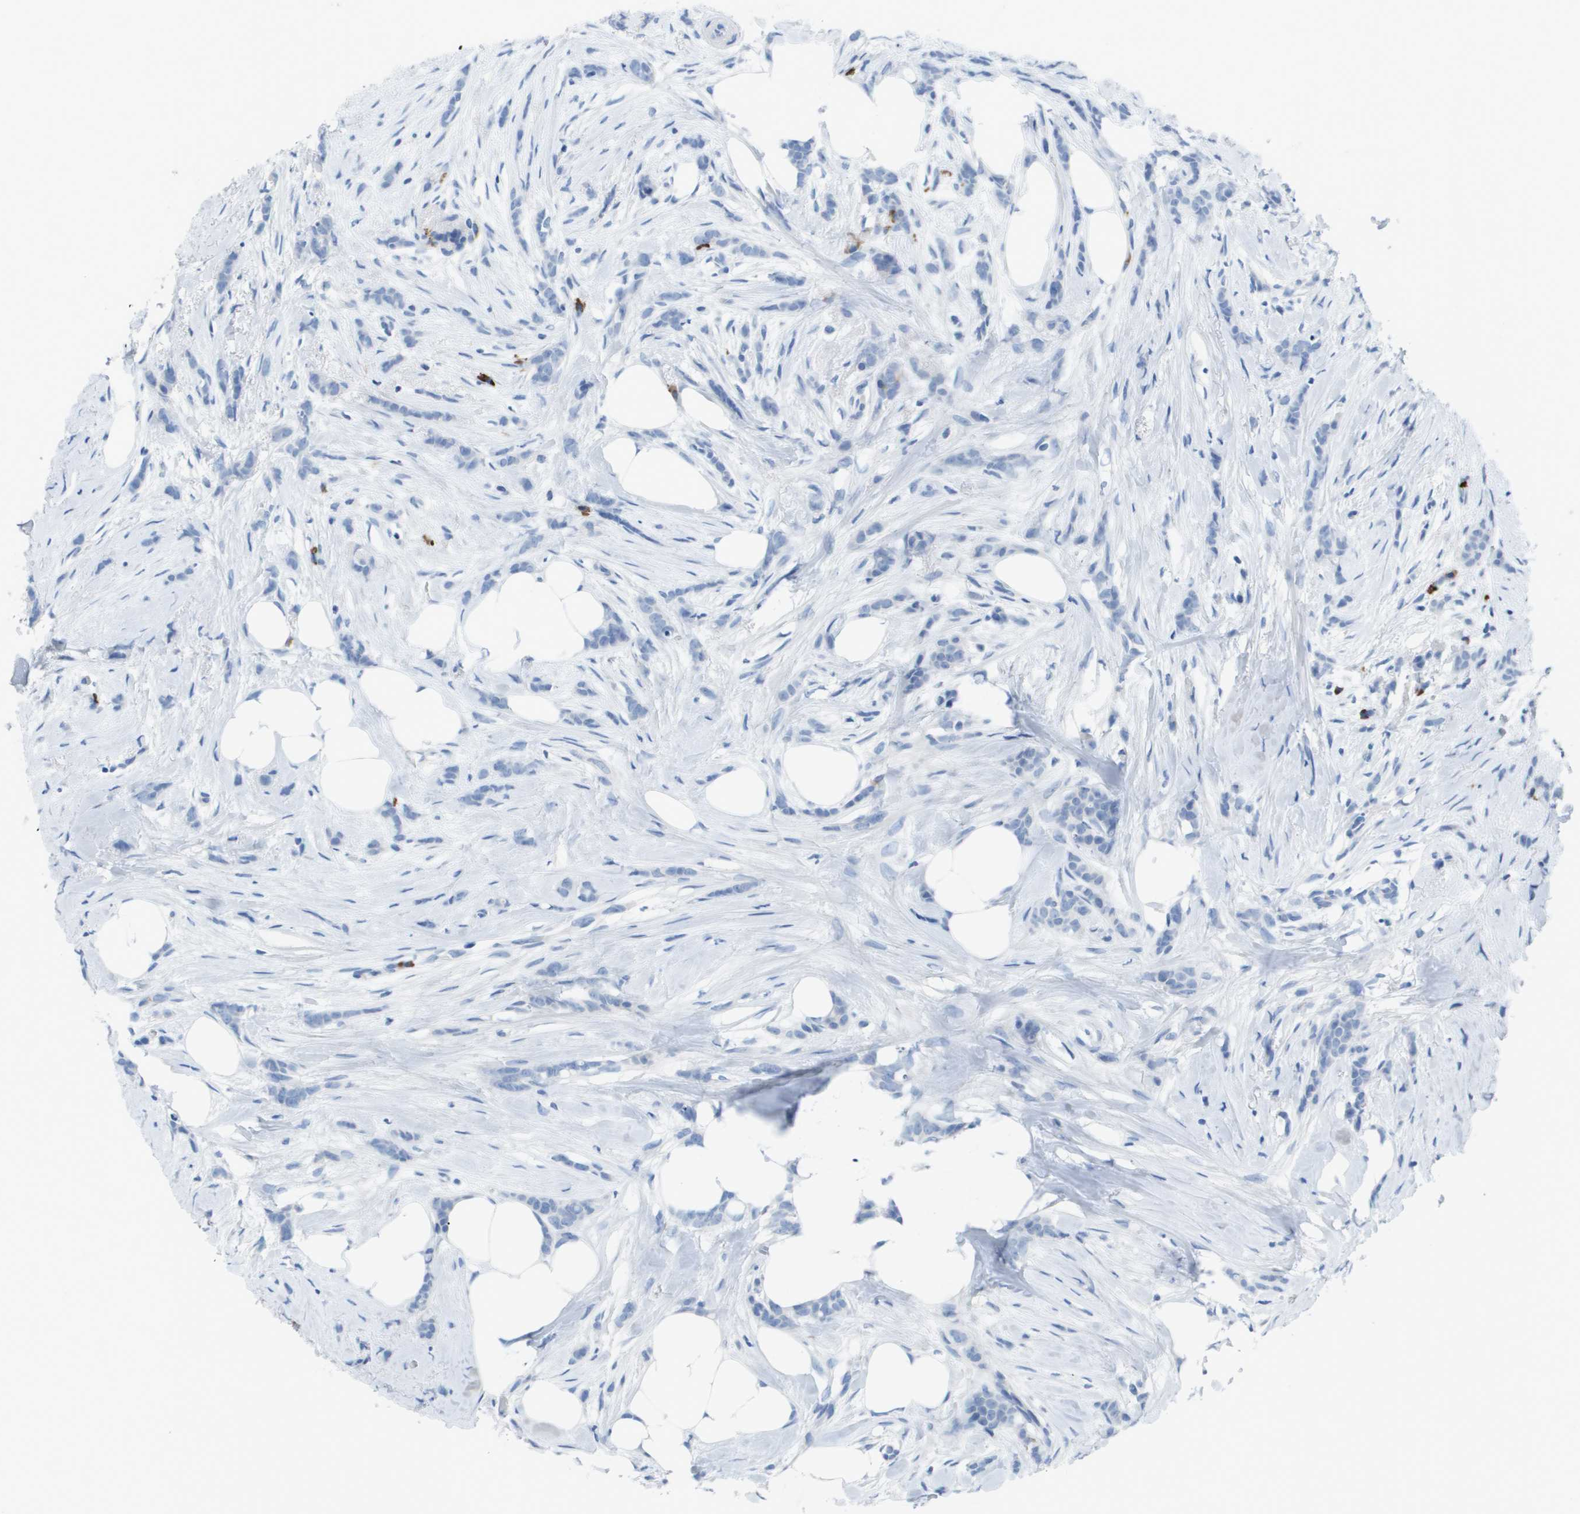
{"staining": {"intensity": "negative", "quantity": "none", "location": "none"}, "tissue": "breast cancer", "cell_type": "Tumor cells", "image_type": "cancer", "snomed": [{"axis": "morphology", "description": "Lobular carcinoma, in situ"}, {"axis": "morphology", "description": "Lobular carcinoma"}, {"axis": "topography", "description": "Breast"}], "caption": "A histopathology image of breast cancer (lobular carcinoma) stained for a protein displays no brown staining in tumor cells.", "gene": "GPR18", "patient": {"sex": "female", "age": 41}}